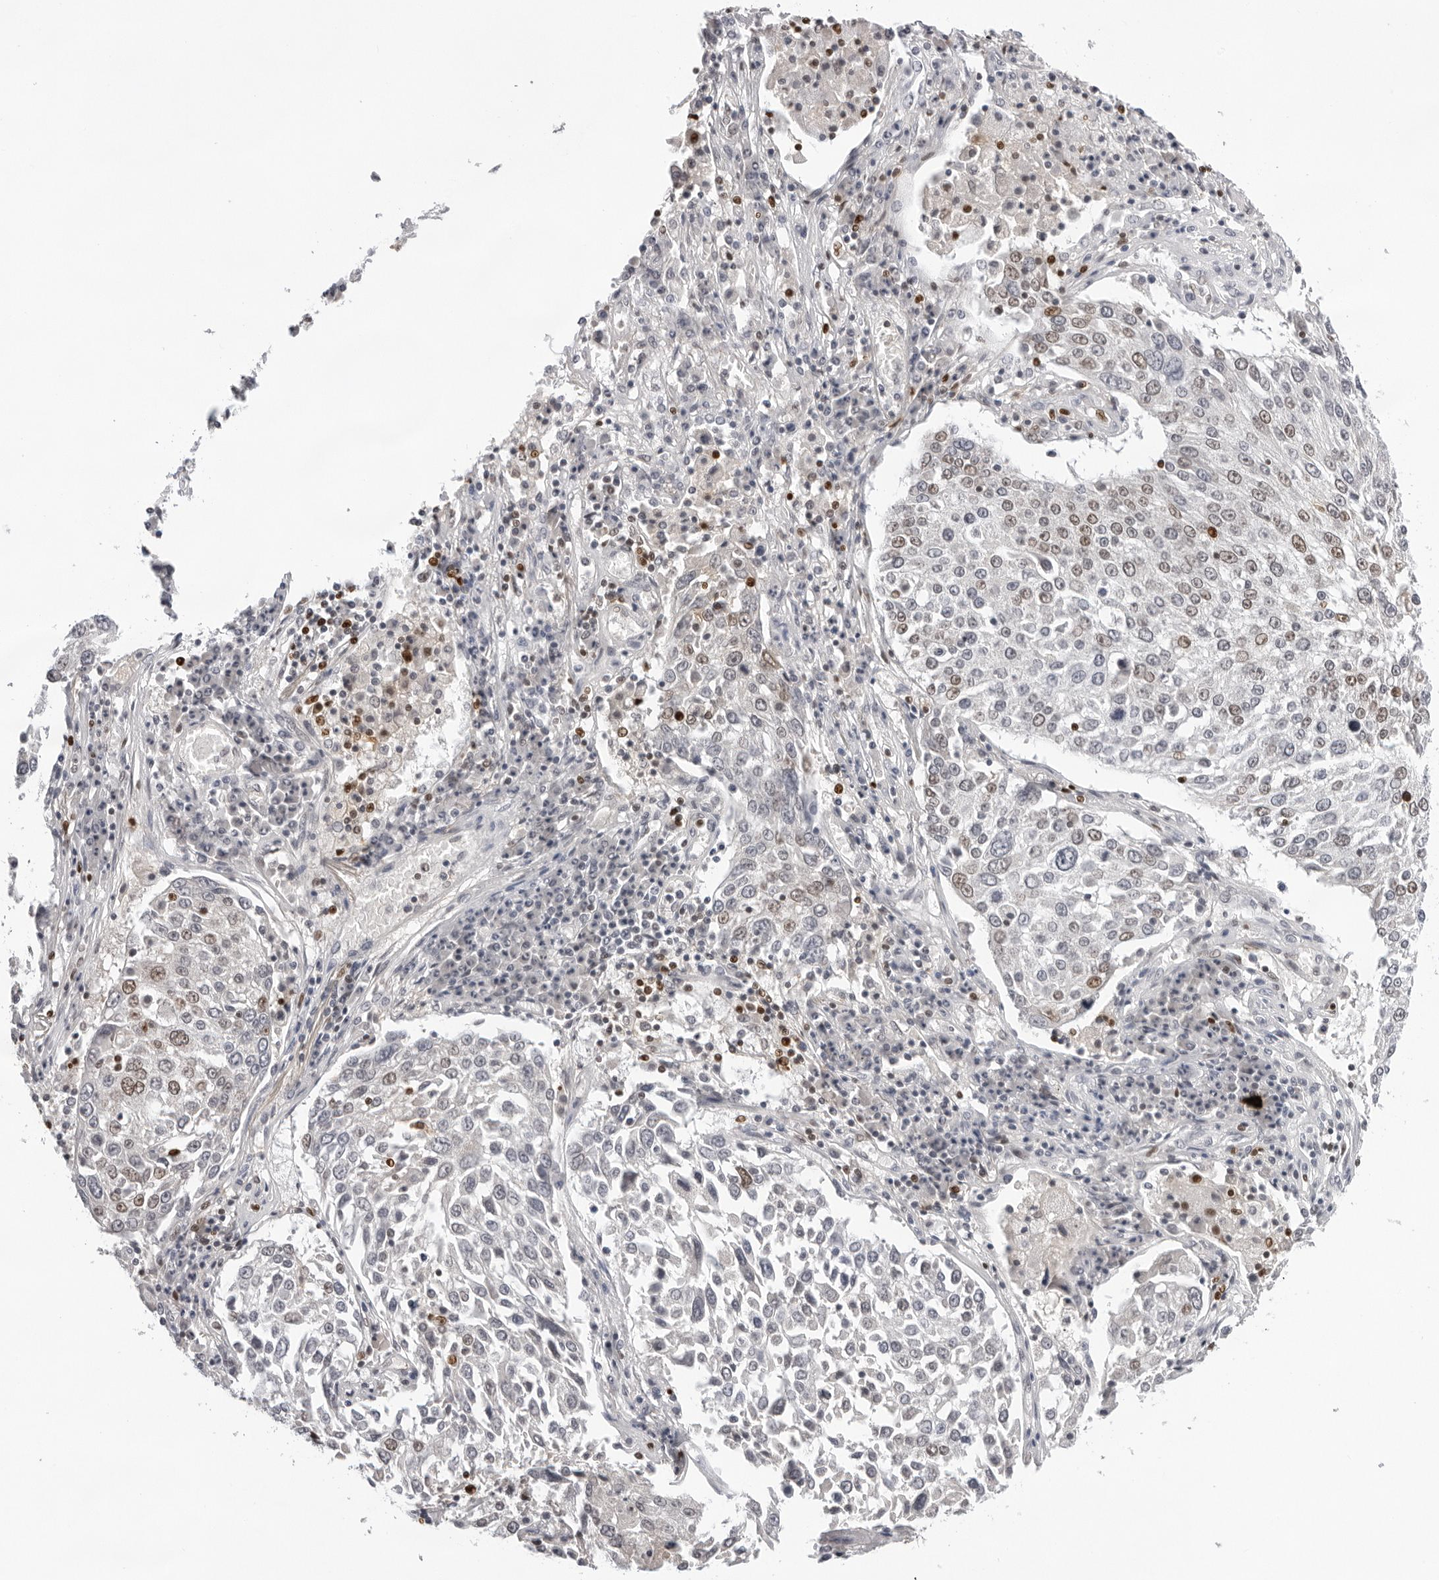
{"staining": {"intensity": "weak", "quantity": "<25%", "location": "nuclear"}, "tissue": "lung cancer", "cell_type": "Tumor cells", "image_type": "cancer", "snomed": [{"axis": "morphology", "description": "Squamous cell carcinoma, NOS"}, {"axis": "topography", "description": "Lung"}], "caption": "Immunohistochemistry (IHC) histopathology image of neoplastic tissue: human lung cancer stained with DAB displays no significant protein staining in tumor cells.", "gene": "OGG1", "patient": {"sex": "male", "age": 65}}